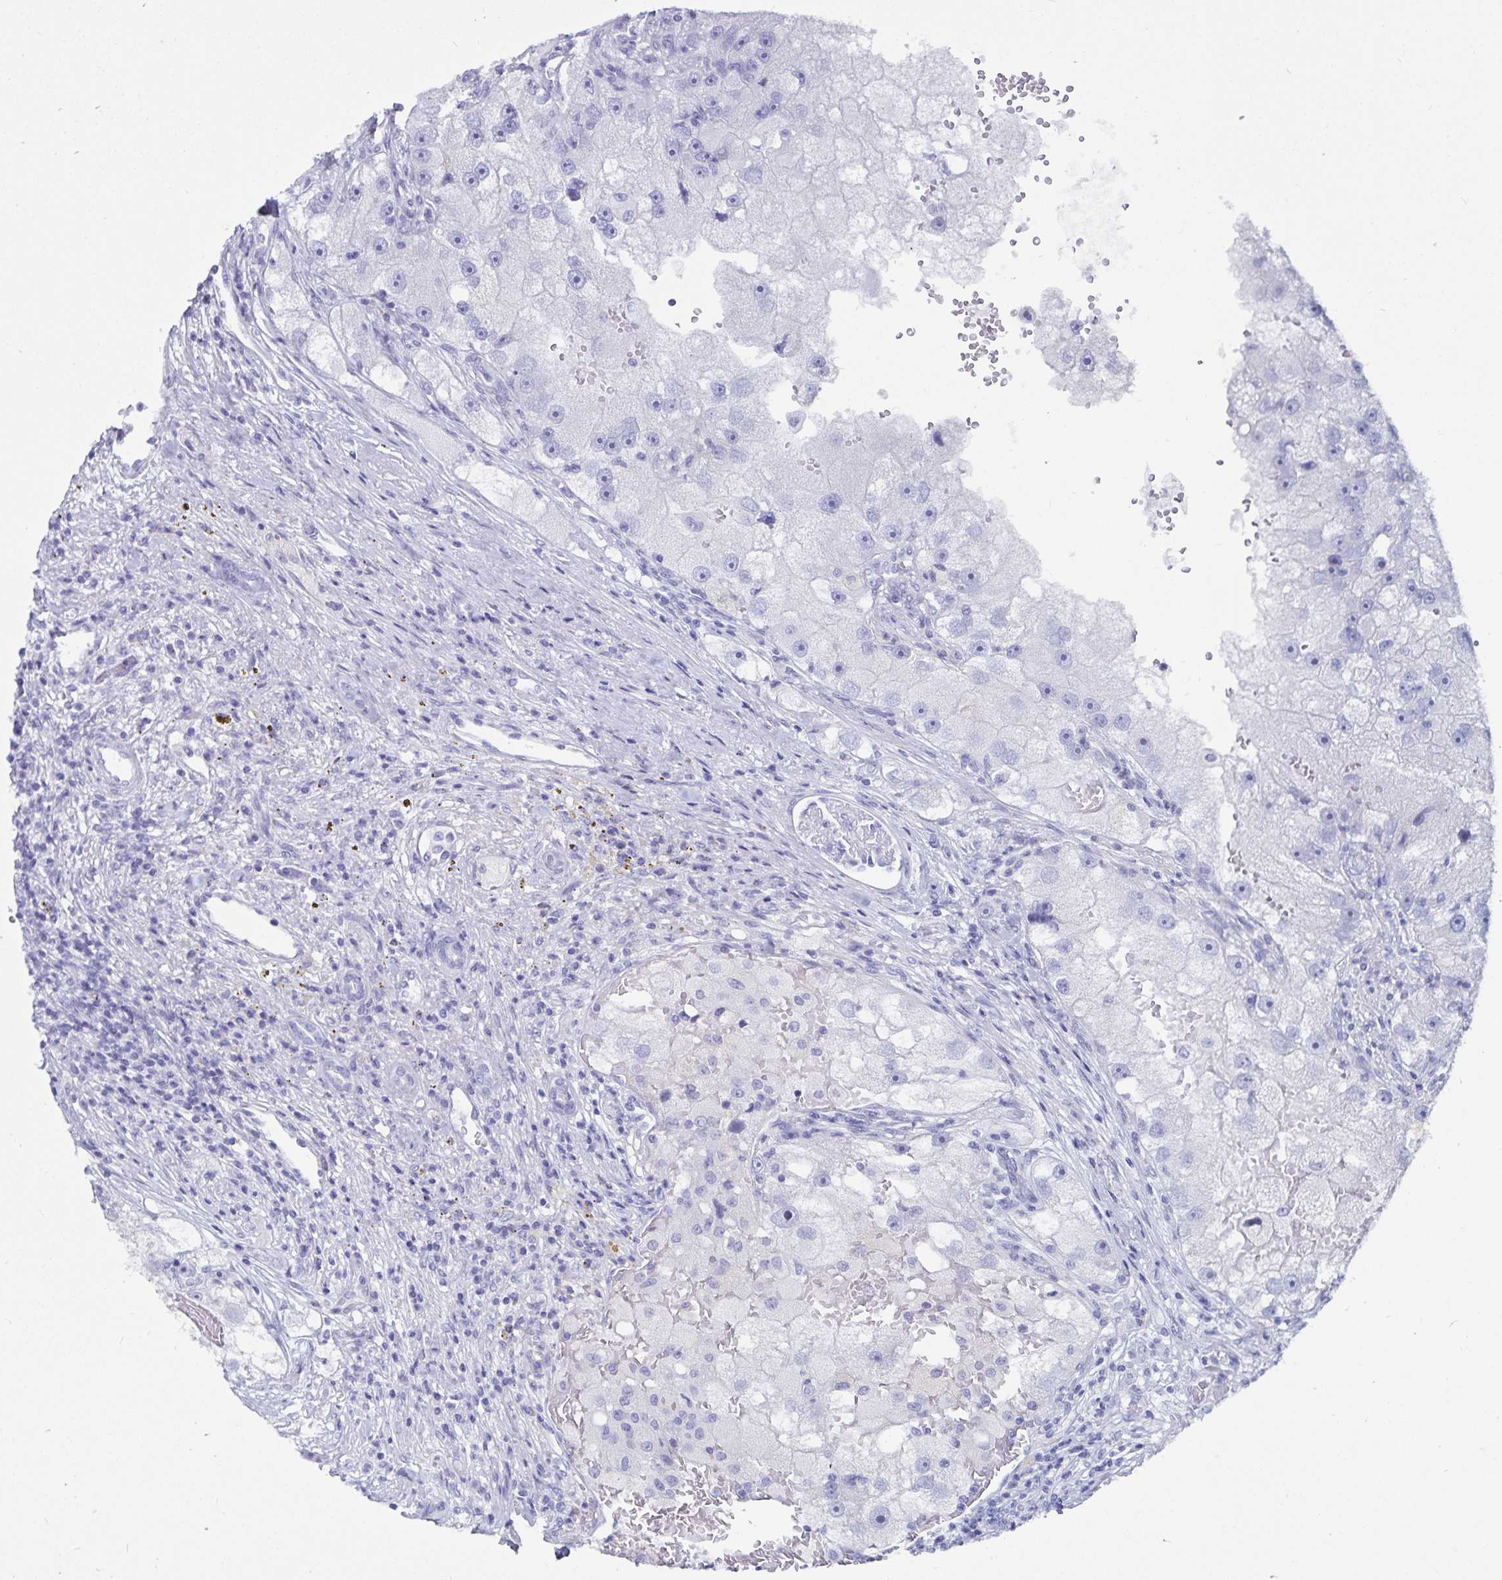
{"staining": {"intensity": "negative", "quantity": "none", "location": "none"}, "tissue": "renal cancer", "cell_type": "Tumor cells", "image_type": "cancer", "snomed": [{"axis": "morphology", "description": "Adenocarcinoma, NOS"}, {"axis": "topography", "description": "Kidney"}], "caption": "Protein analysis of adenocarcinoma (renal) shows no significant positivity in tumor cells.", "gene": "GPR137", "patient": {"sex": "male", "age": 63}}